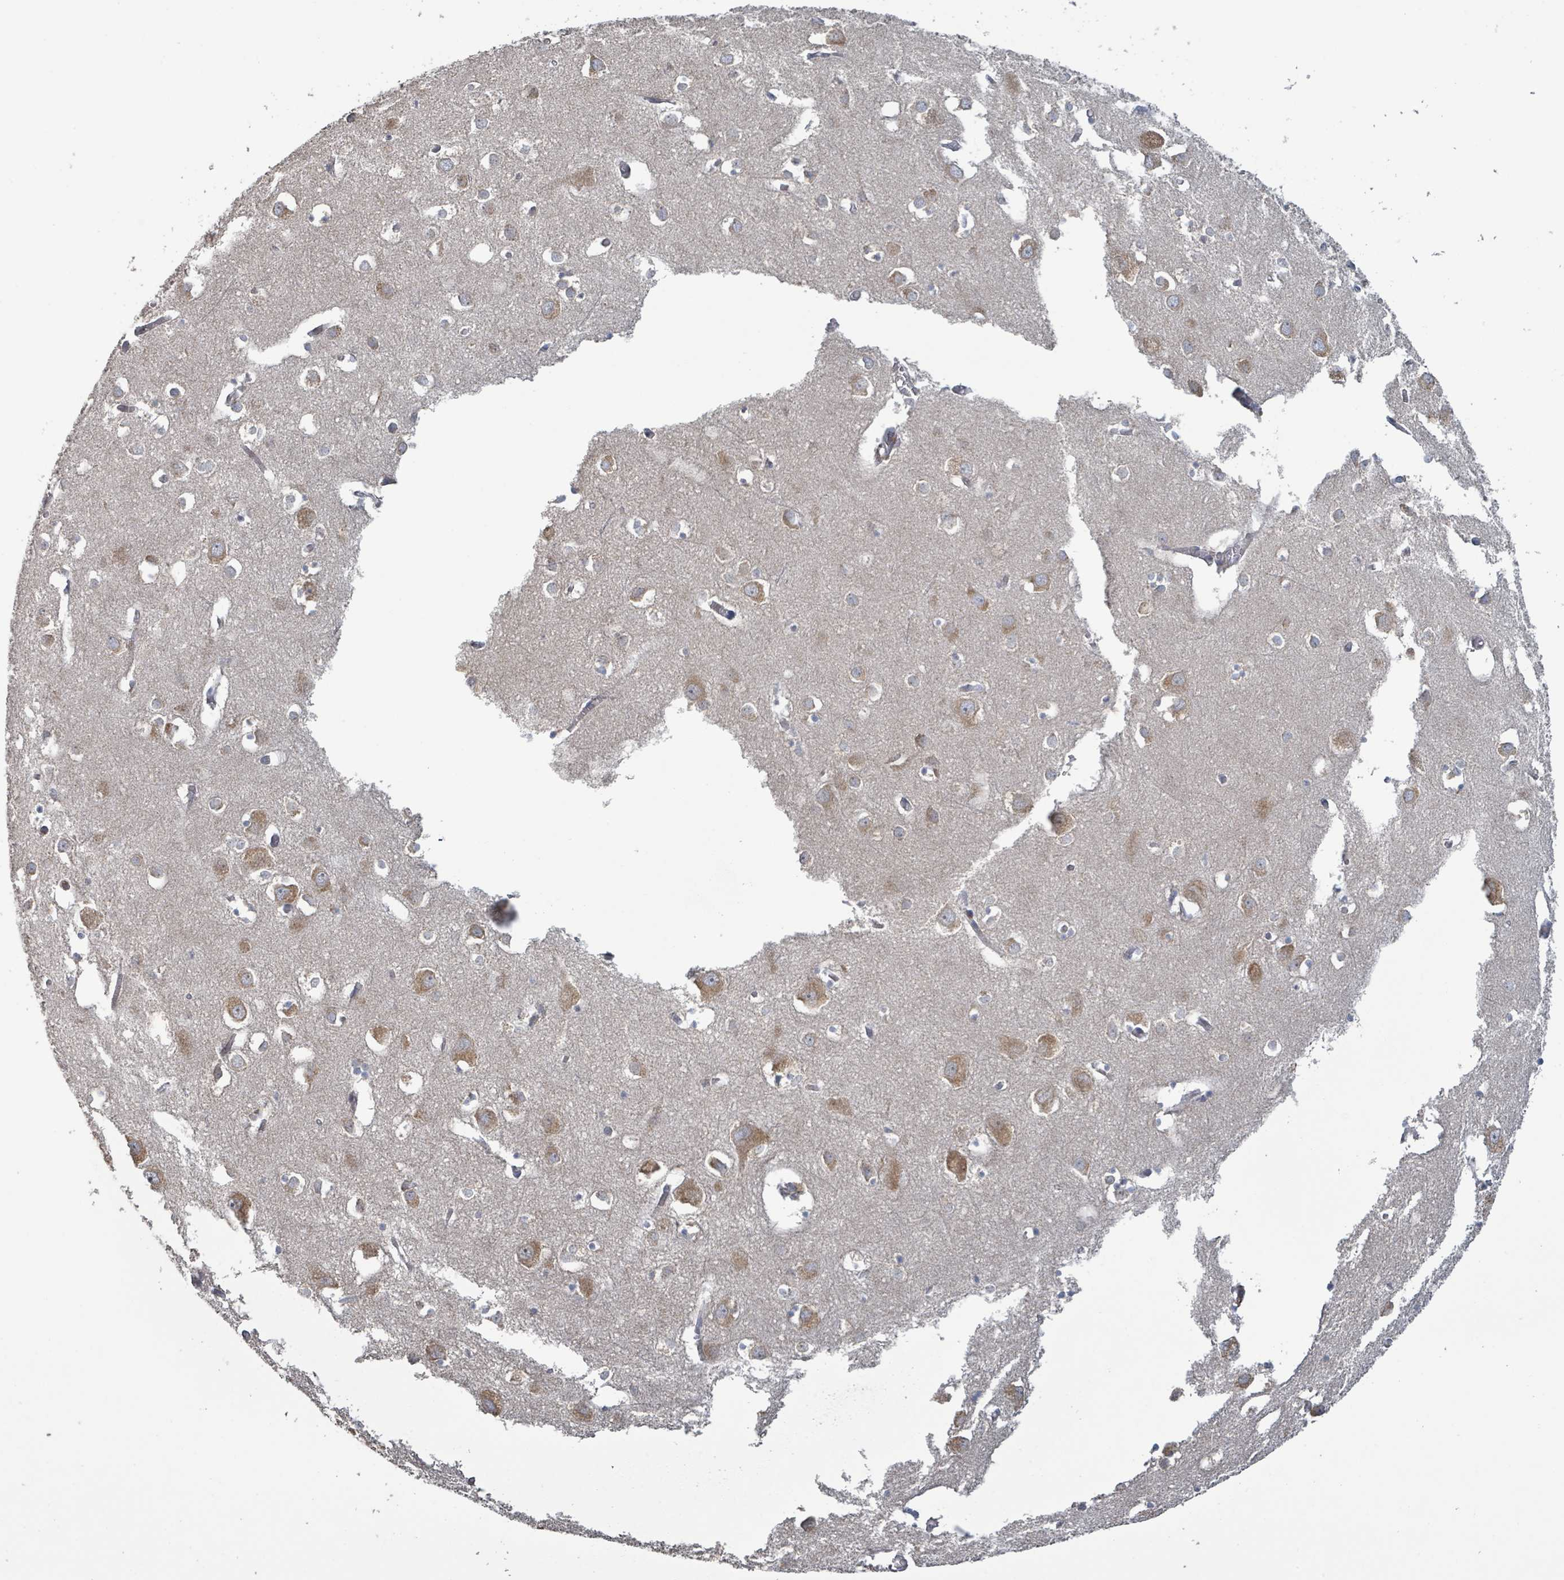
{"staining": {"intensity": "negative", "quantity": "none", "location": "none"}, "tissue": "cerebral cortex", "cell_type": "Endothelial cells", "image_type": "normal", "snomed": [{"axis": "morphology", "description": "Normal tissue, NOS"}, {"axis": "topography", "description": "Cerebral cortex"}], "caption": "IHC photomicrograph of normal human cerebral cortex stained for a protein (brown), which demonstrates no positivity in endothelial cells. The staining was performed using DAB (3,3'-diaminobenzidine) to visualize the protein expression in brown, while the nuclei were stained in blue with hematoxylin (Magnification: 20x).", "gene": "RPL32", "patient": {"sex": "male", "age": 70}}